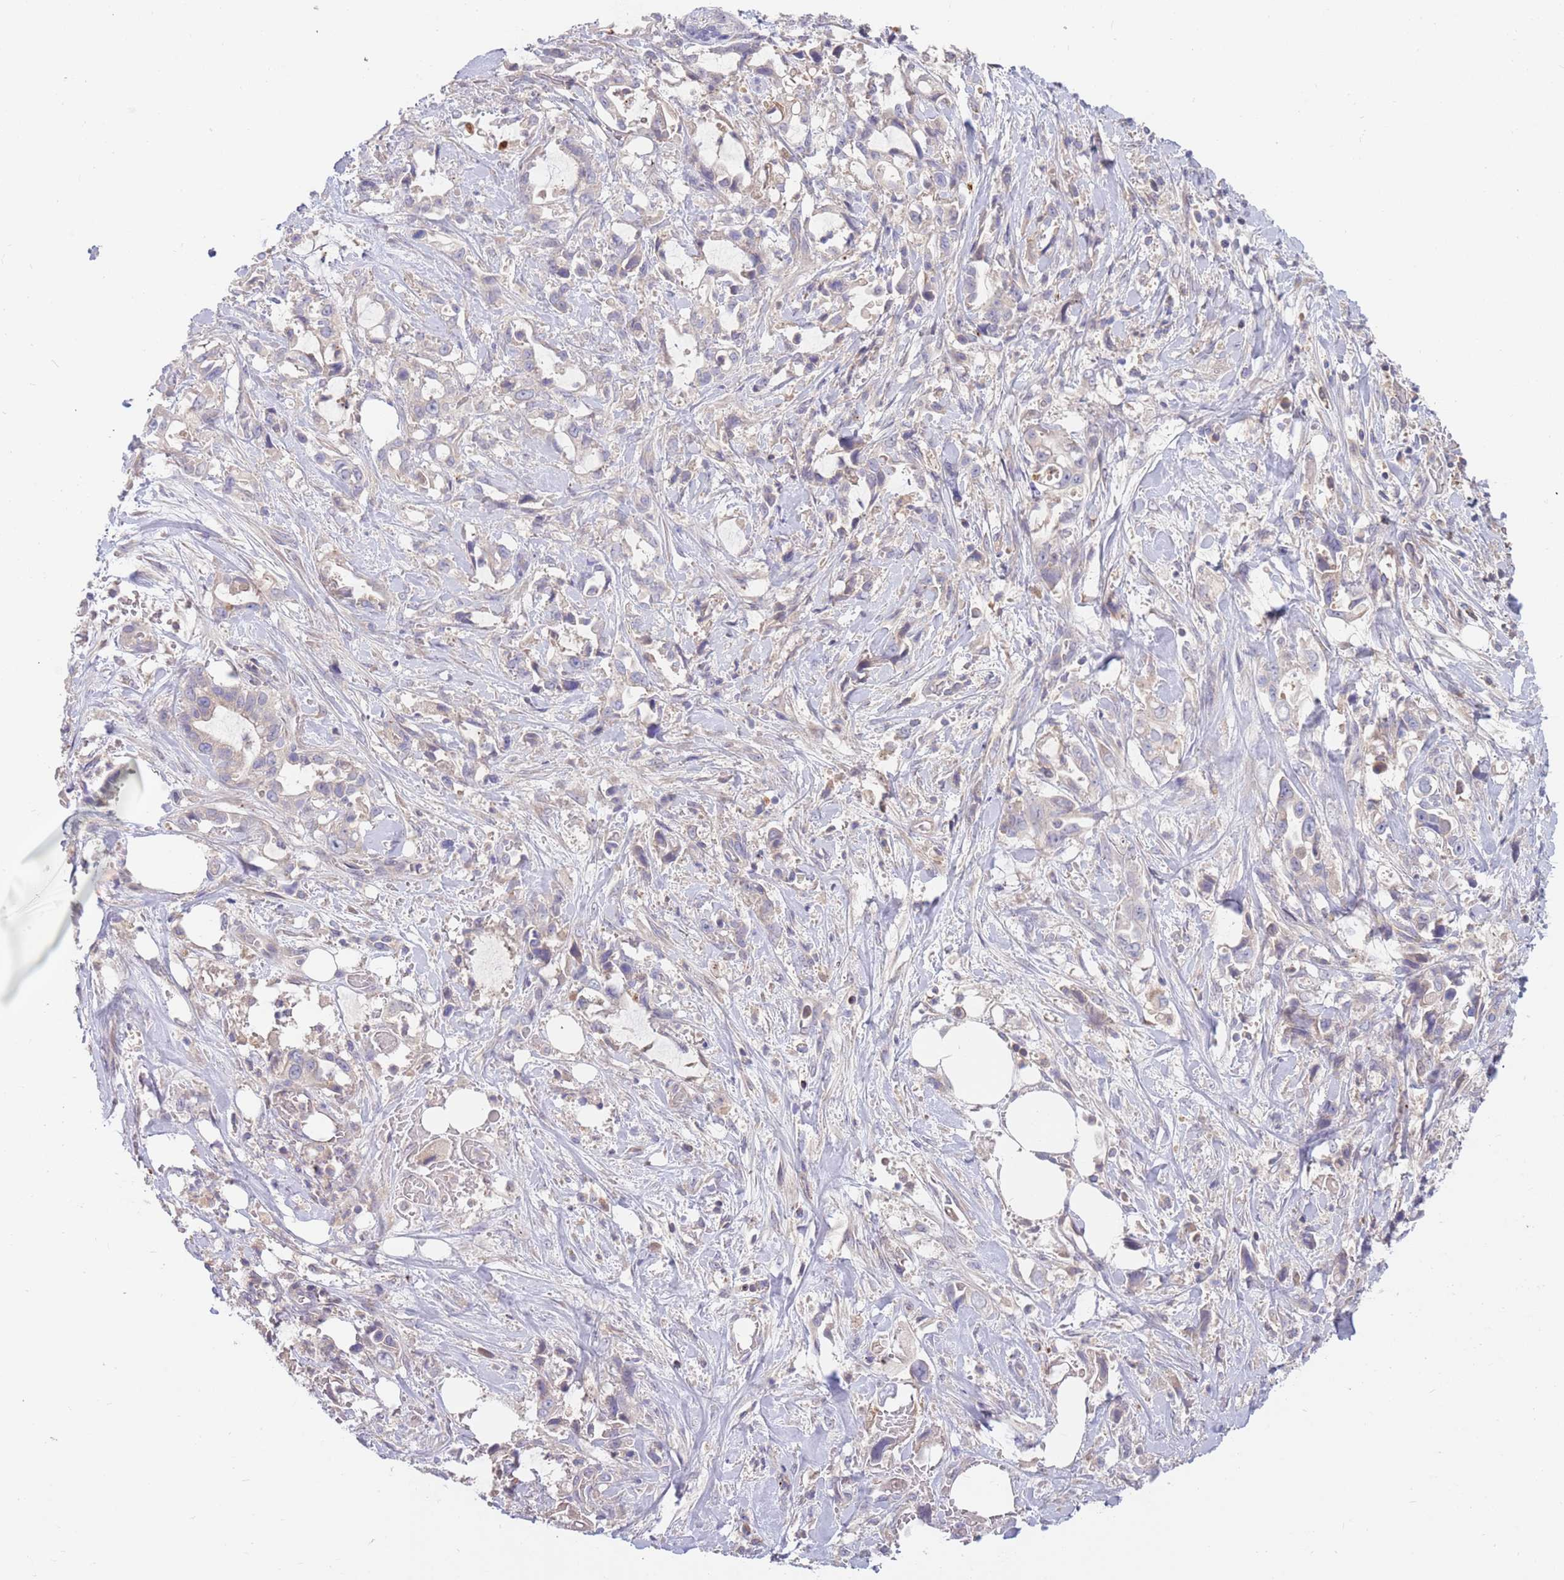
{"staining": {"intensity": "strong", "quantity": "<25%", "location": "cytoplasmic/membranous"}, "tissue": "pancreatic cancer", "cell_type": "Tumor cells", "image_type": "cancer", "snomed": [{"axis": "morphology", "description": "Adenocarcinoma, NOS"}, {"axis": "topography", "description": "Pancreas"}], "caption": "Immunohistochemical staining of human pancreatic adenocarcinoma exhibits medium levels of strong cytoplasmic/membranous positivity in about <25% of tumor cells.", "gene": "BORCS5", "patient": {"sex": "female", "age": 61}}